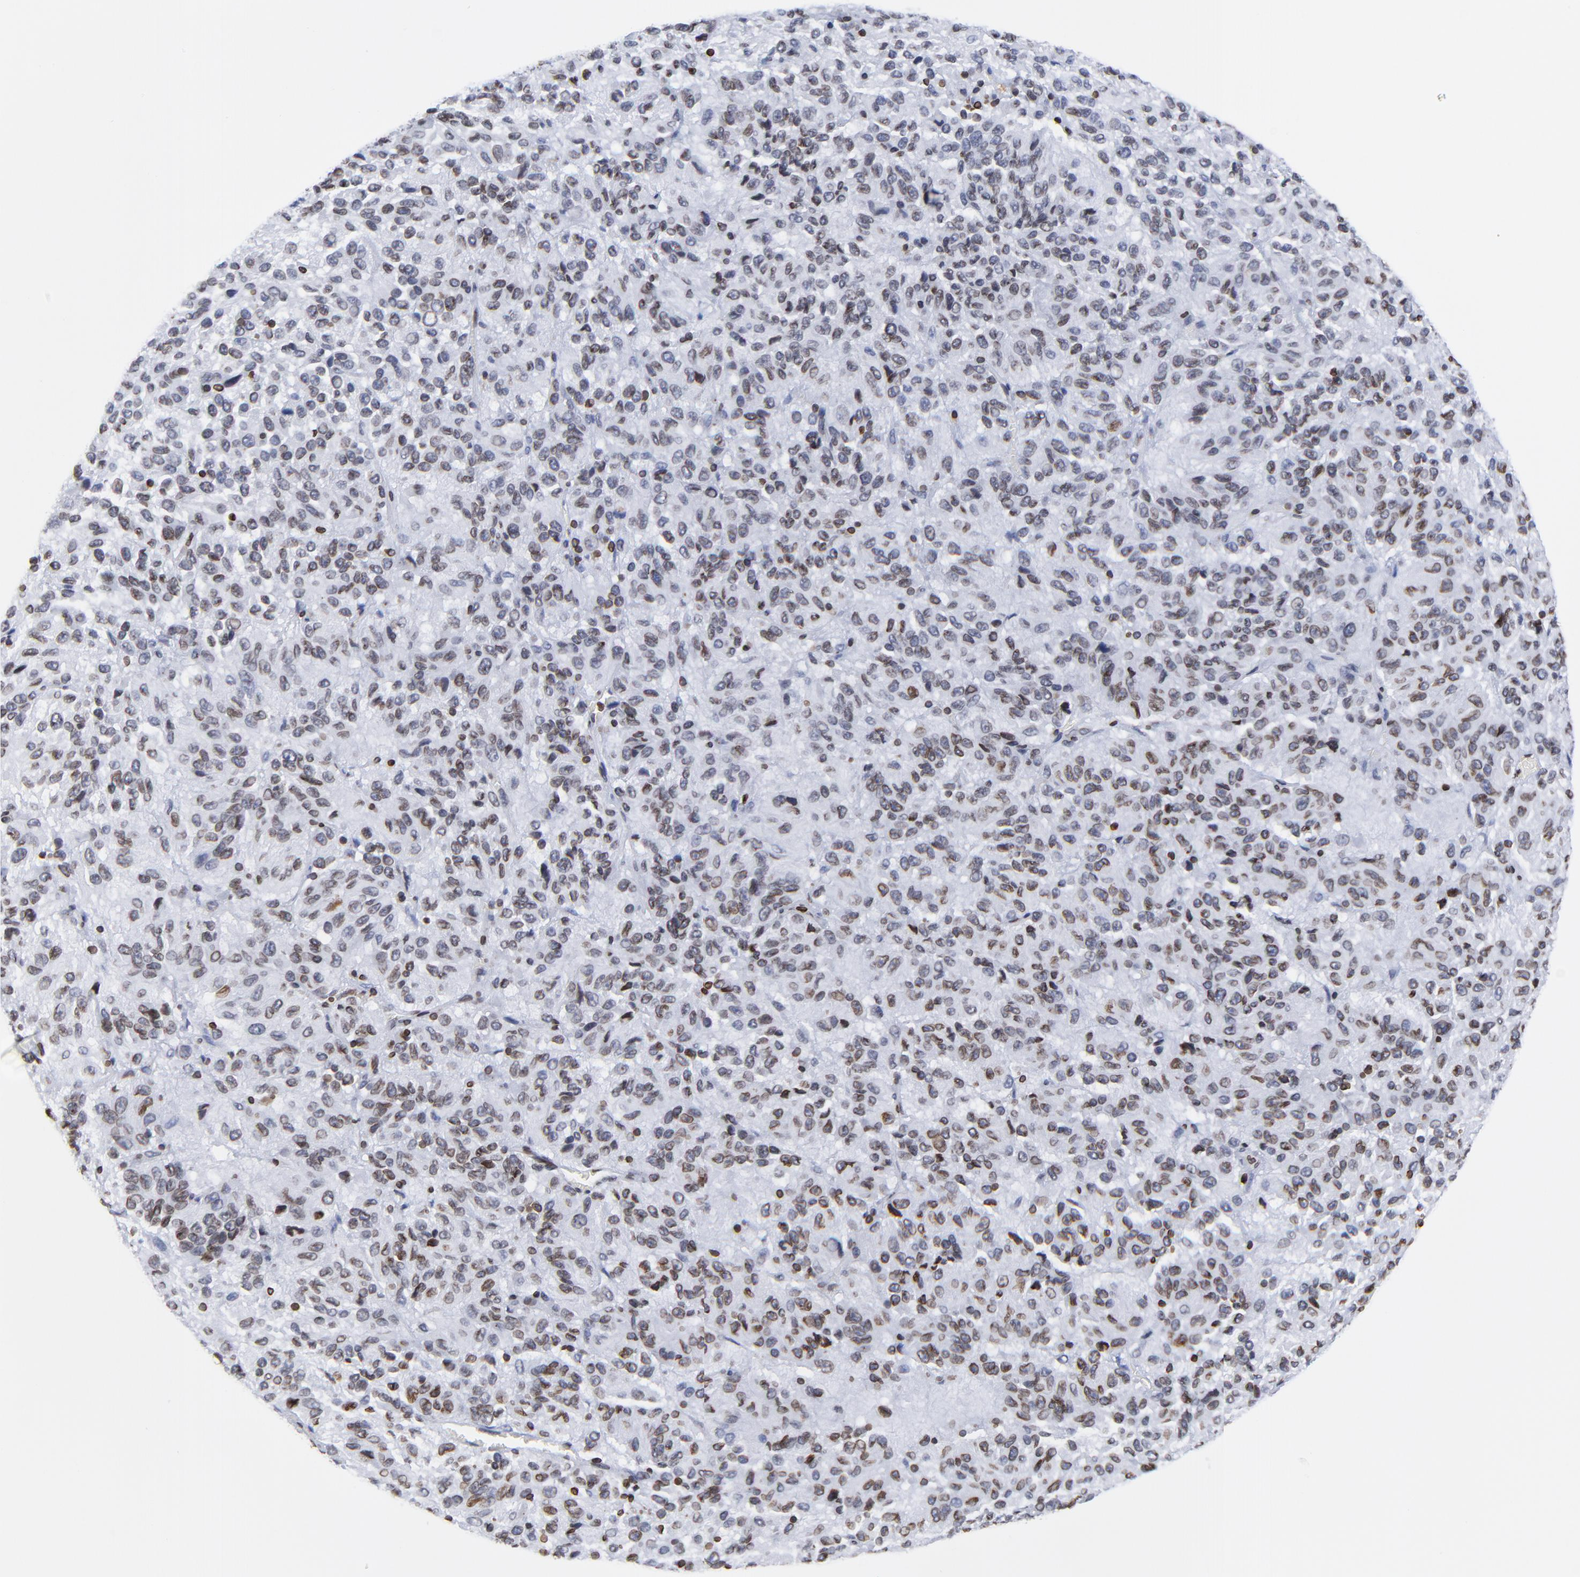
{"staining": {"intensity": "moderate", "quantity": "25%-75%", "location": "cytoplasmic/membranous,nuclear"}, "tissue": "melanoma", "cell_type": "Tumor cells", "image_type": "cancer", "snomed": [{"axis": "morphology", "description": "Malignant melanoma, Metastatic site"}, {"axis": "topography", "description": "Lung"}], "caption": "Moderate cytoplasmic/membranous and nuclear protein staining is identified in approximately 25%-75% of tumor cells in melanoma.", "gene": "THAP7", "patient": {"sex": "male", "age": 64}}